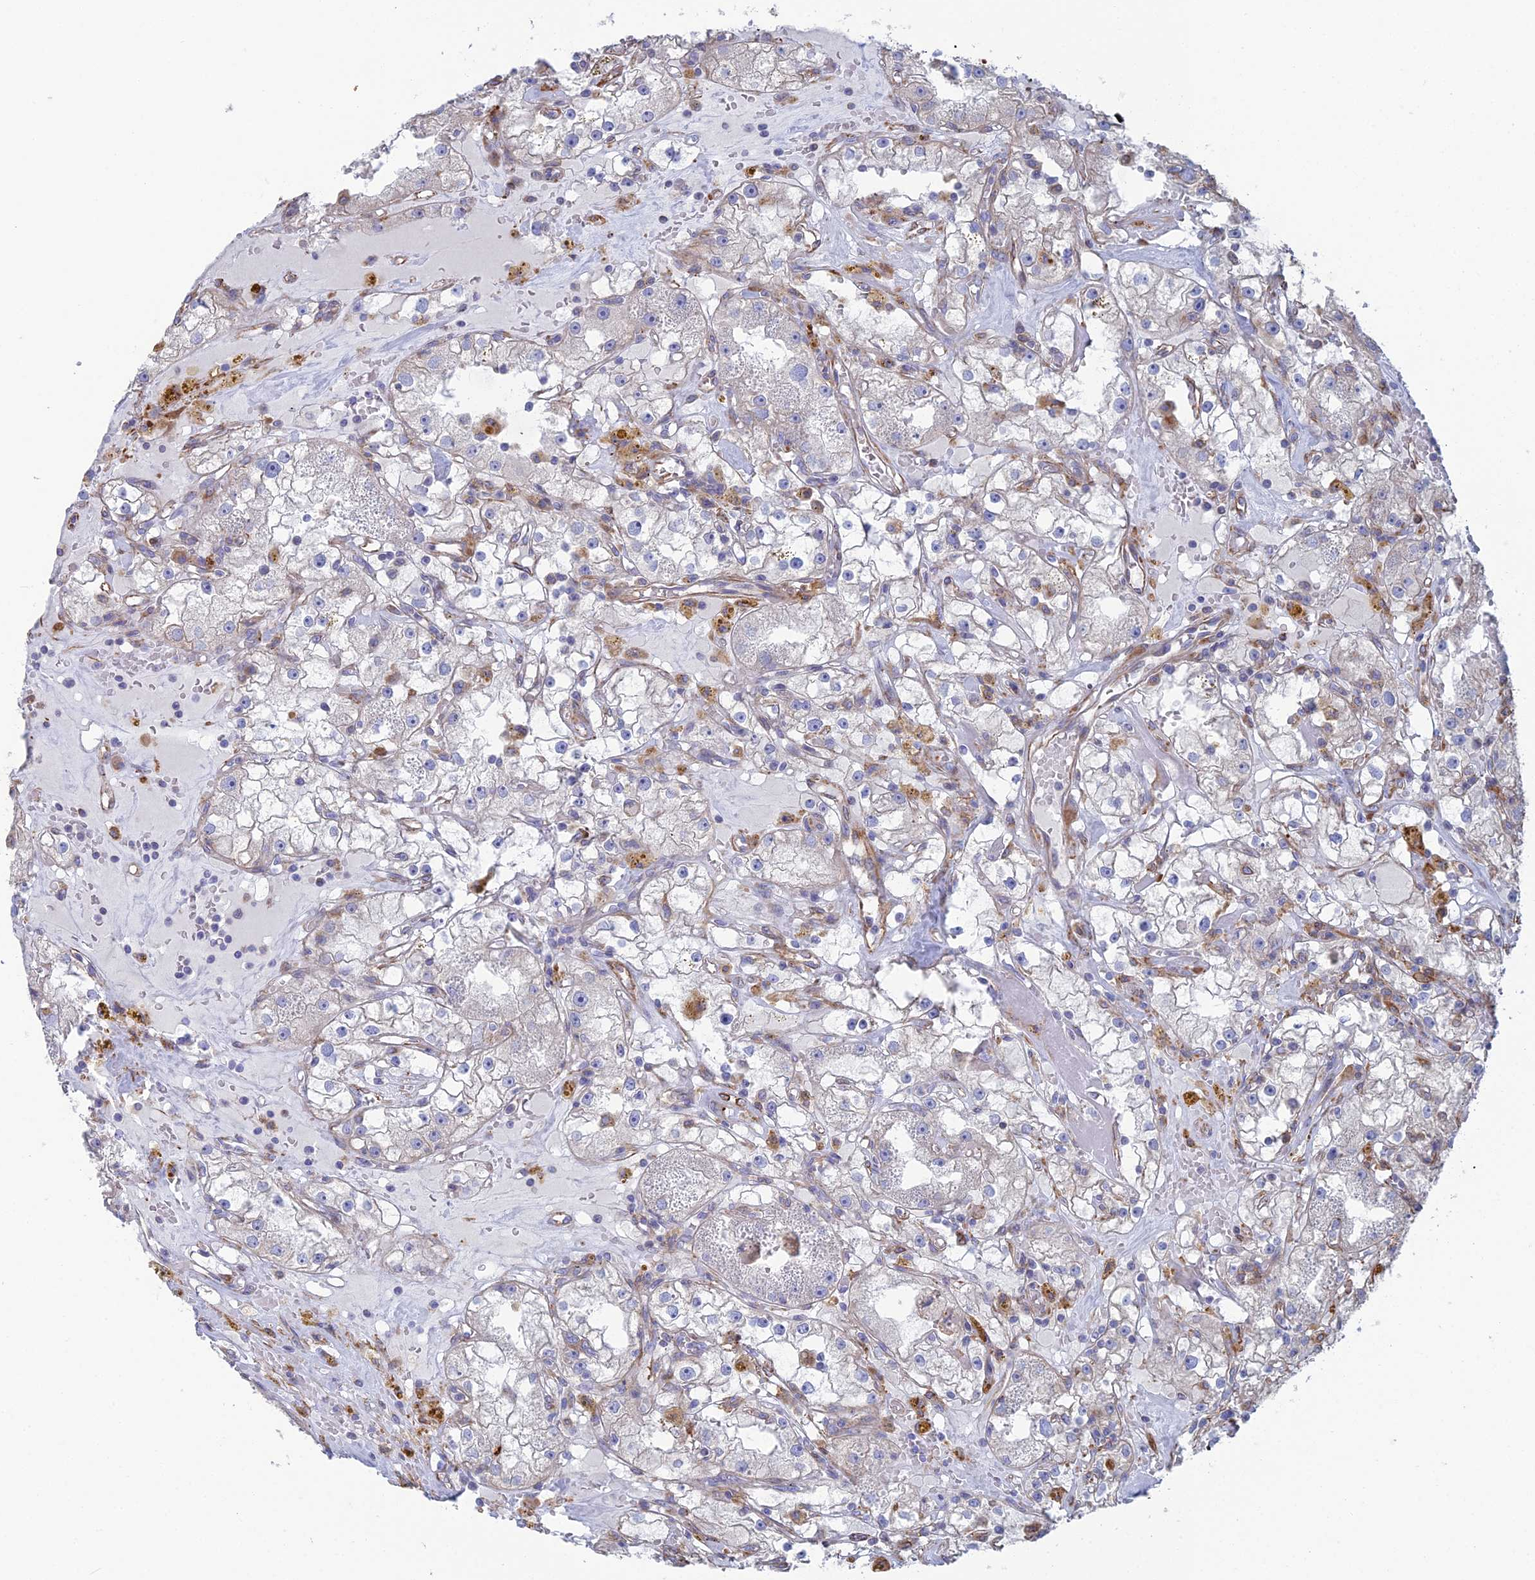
{"staining": {"intensity": "negative", "quantity": "none", "location": "none"}, "tissue": "renal cancer", "cell_type": "Tumor cells", "image_type": "cancer", "snomed": [{"axis": "morphology", "description": "Adenocarcinoma, NOS"}, {"axis": "topography", "description": "Kidney"}], "caption": "Immunohistochemistry (IHC) photomicrograph of human renal cancer stained for a protein (brown), which reveals no positivity in tumor cells.", "gene": "CLVS2", "patient": {"sex": "male", "age": 56}}